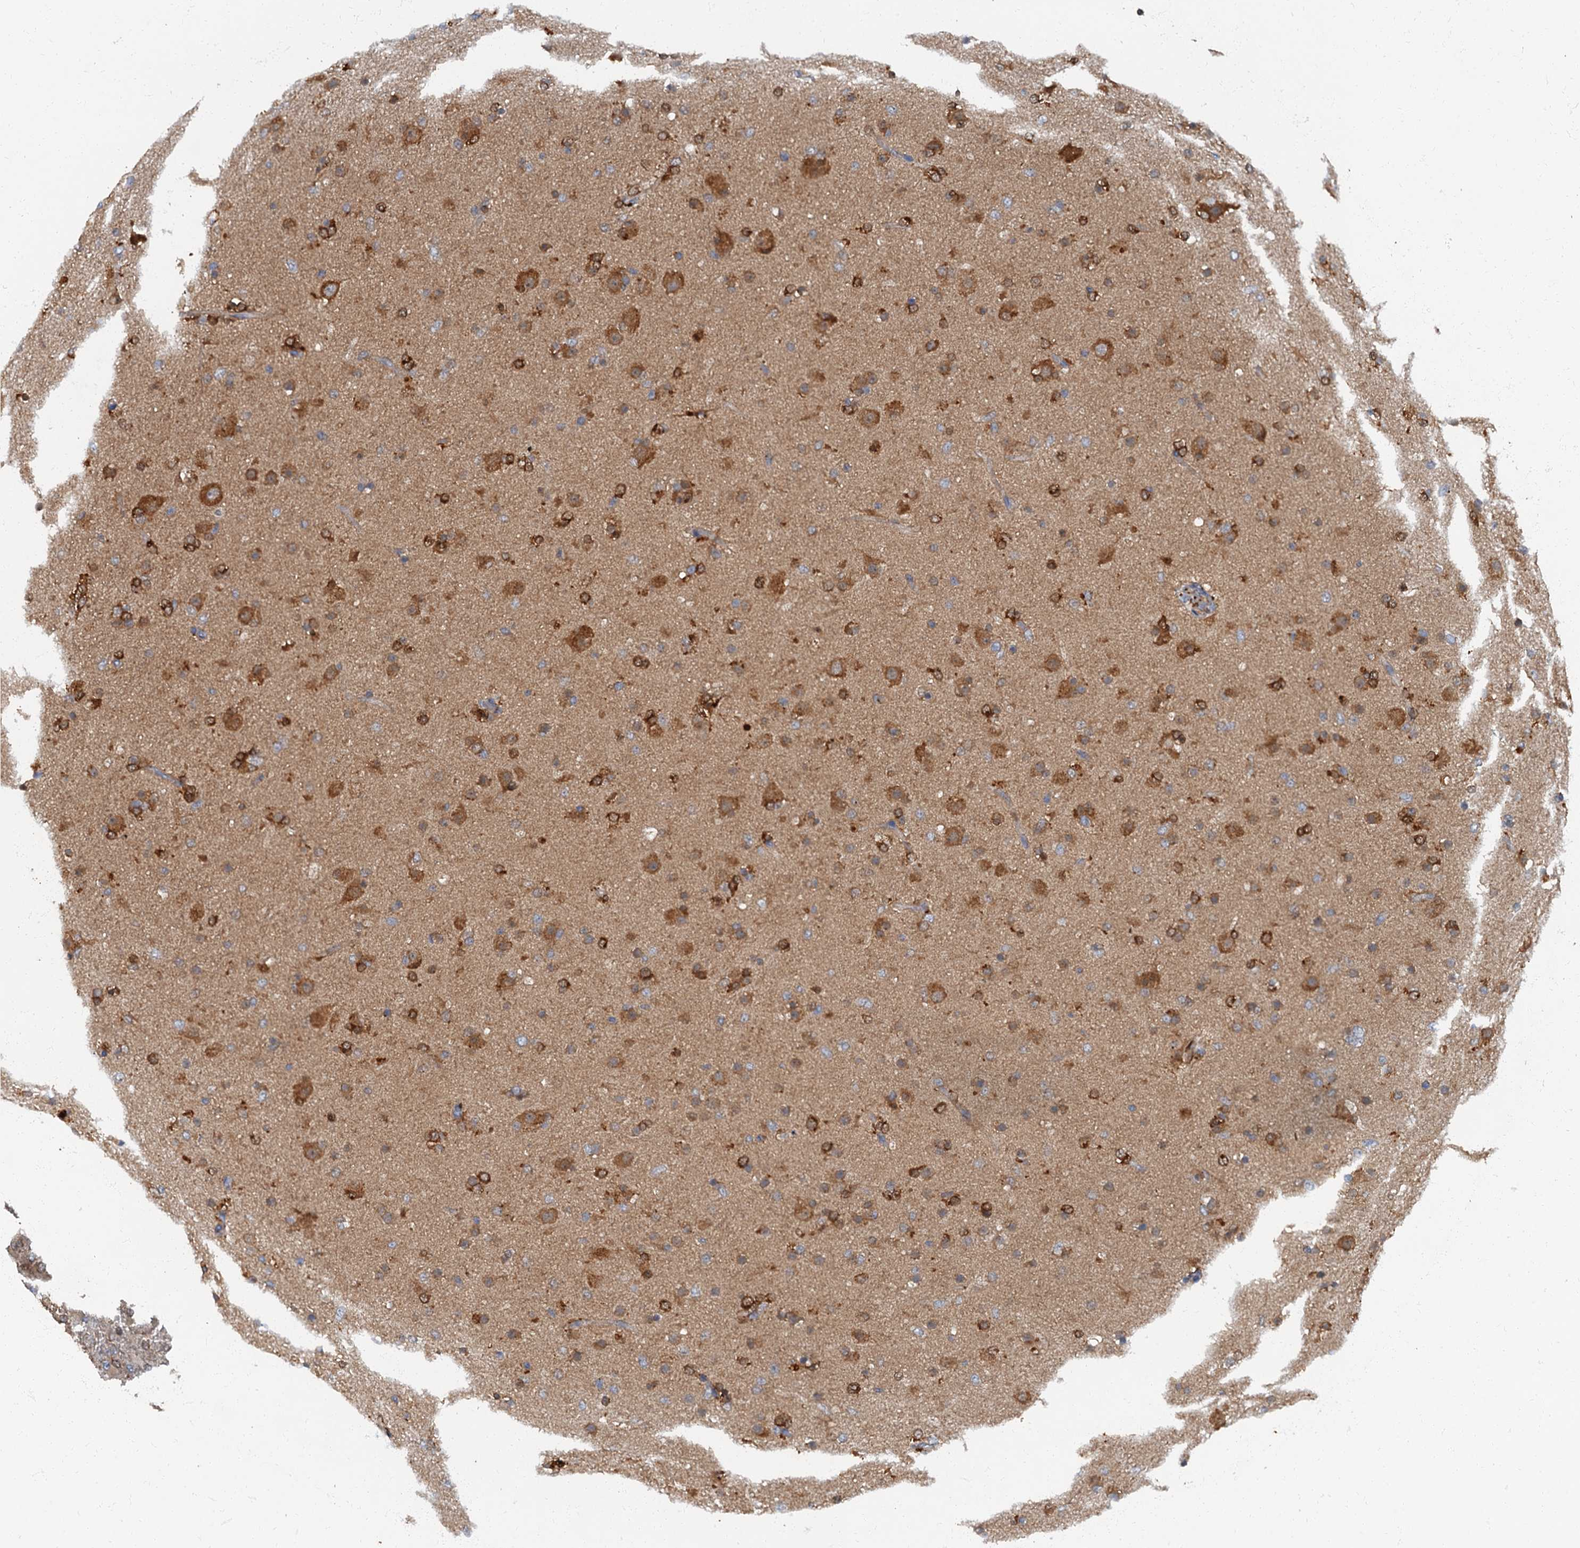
{"staining": {"intensity": "moderate", "quantity": ">75%", "location": "cytoplasmic/membranous"}, "tissue": "glioma", "cell_type": "Tumor cells", "image_type": "cancer", "snomed": [{"axis": "morphology", "description": "Glioma, malignant, Low grade"}, {"axis": "topography", "description": "Brain"}], "caption": "There is medium levels of moderate cytoplasmic/membranous expression in tumor cells of malignant glioma (low-grade), as demonstrated by immunohistochemical staining (brown color).", "gene": "ARL11", "patient": {"sex": "male", "age": 65}}